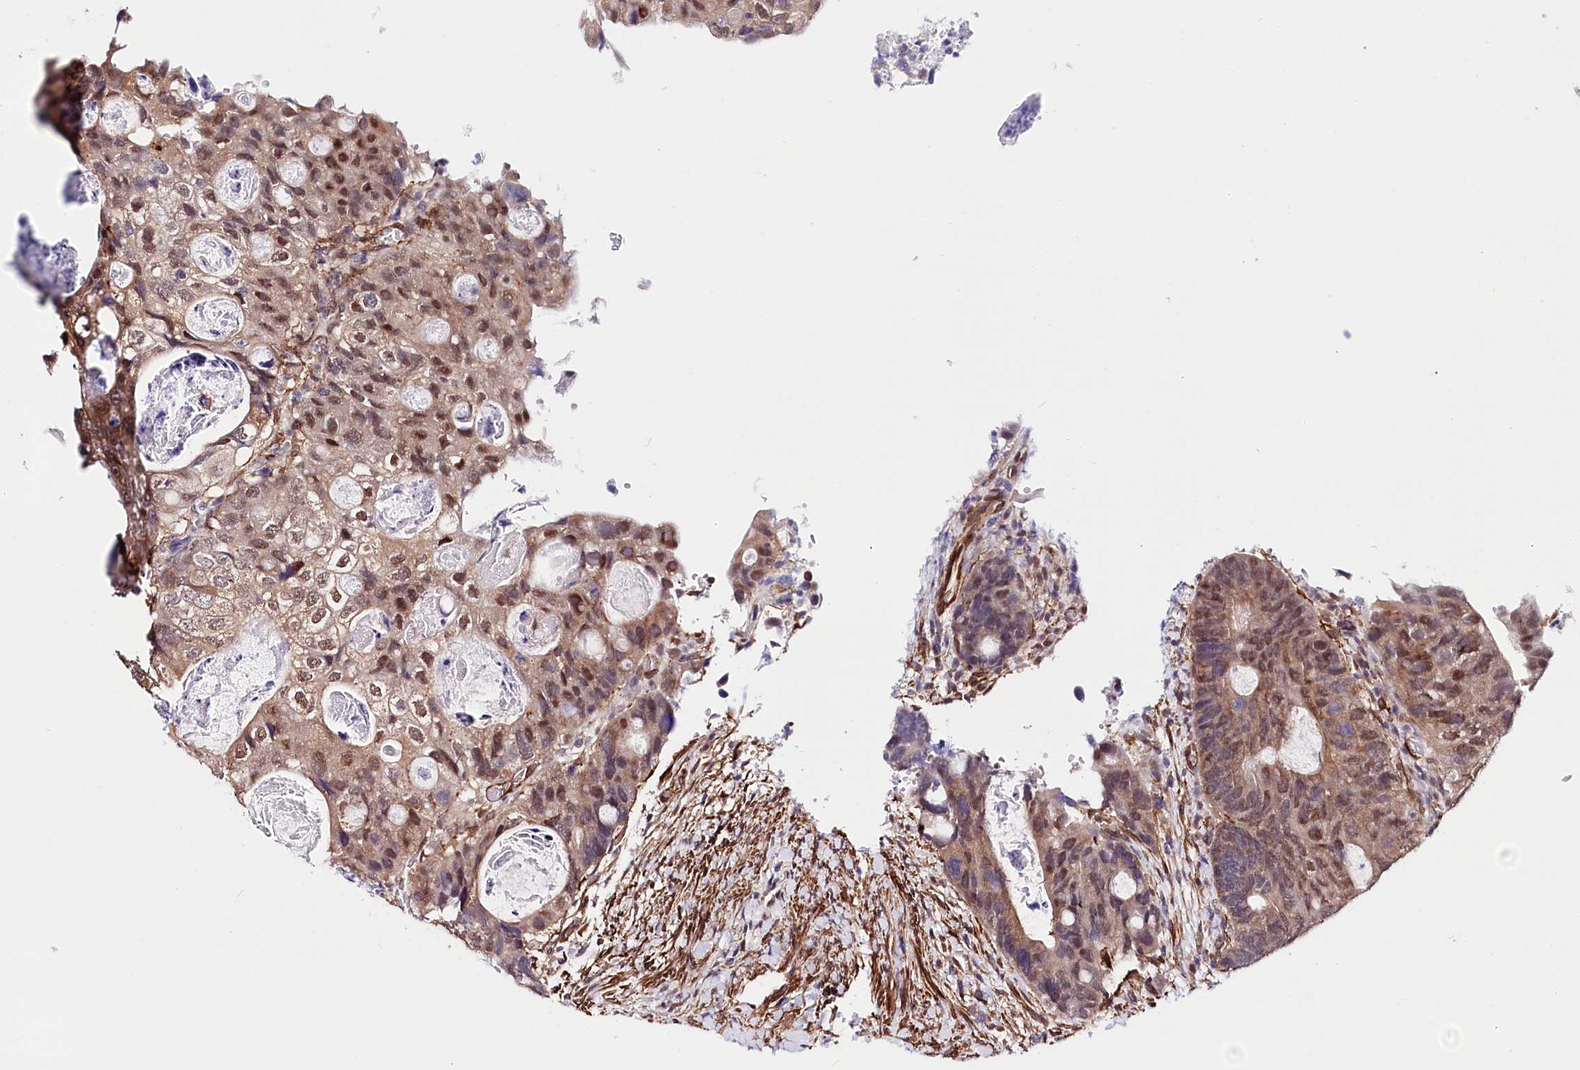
{"staining": {"intensity": "moderate", "quantity": "25%-75%", "location": "cytoplasmic/membranous,nuclear"}, "tissue": "colorectal cancer", "cell_type": "Tumor cells", "image_type": "cancer", "snomed": [{"axis": "morphology", "description": "Adenocarcinoma, NOS"}, {"axis": "topography", "description": "Rectum"}], "caption": "Adenocarcinoma (colorectal) was stained to show a protein in brown. There is medium levels of moderate cytoplasmic/membranous and nuclear expression in about 25%-75% of tumor cells. (DAB IHC with brightfield microscopy, high magnification).", "gene": "PPP2R5B", "patient": {"sex": "male", "age": 59}}